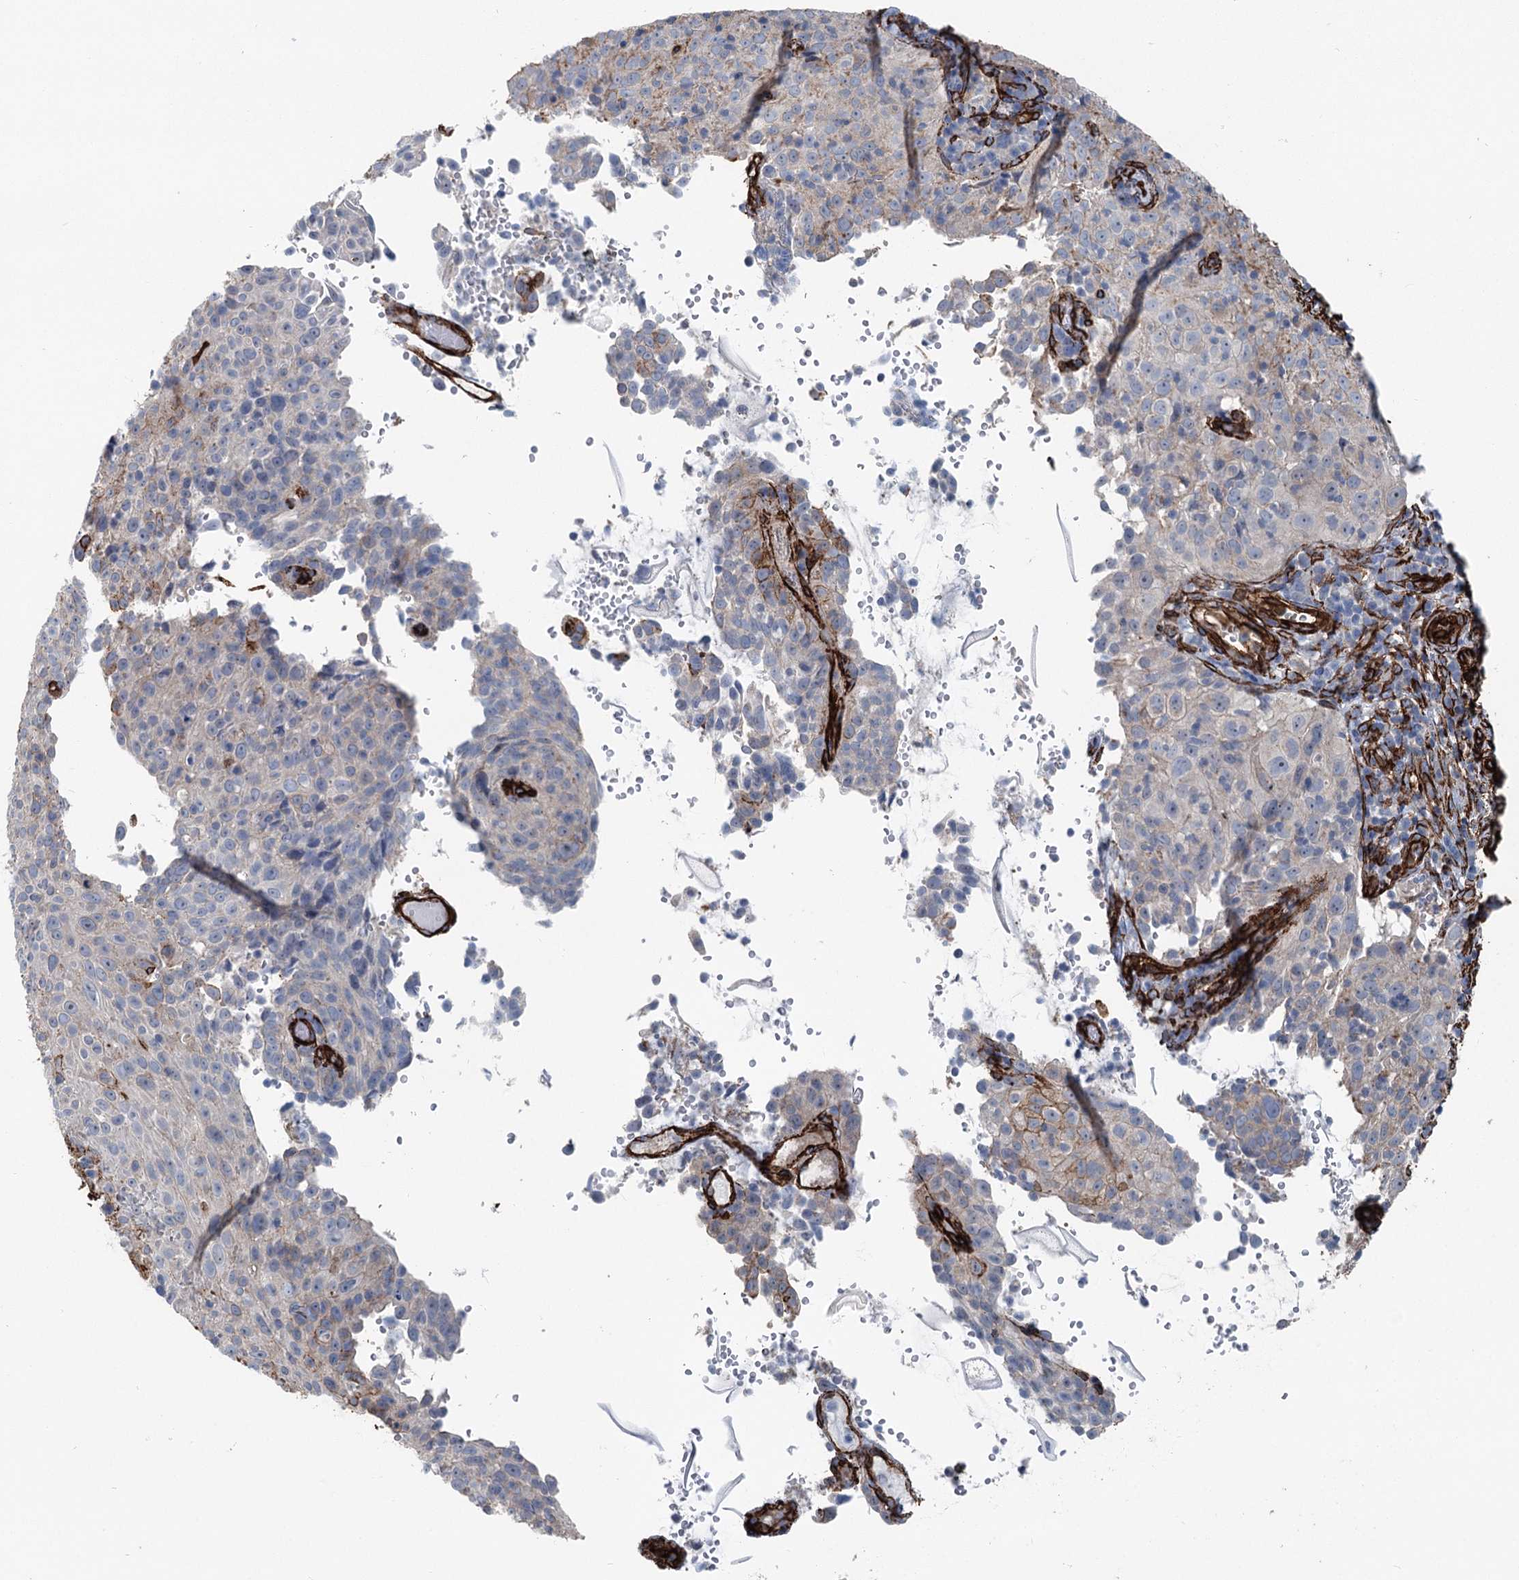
{"staining": {"intensity": "negative", "quantity": "none", "location": "none"}, "tissue": "cervical cancer", "cell_type": "Tumor cells", "image_type": "cancer", "snomed": [{"axis": "morphology", "description": "Squamous cell carcinoma, NOS"}, {"axis": "topography", "description": "Cervix"}], "caption": "Cervical cancer (squamous cell carcinoma) stained for a protein using IHC demonstrates no expression tumor cells.", "gene": "IQSEC1", "patient": {"sex": "female", "age": 31}}